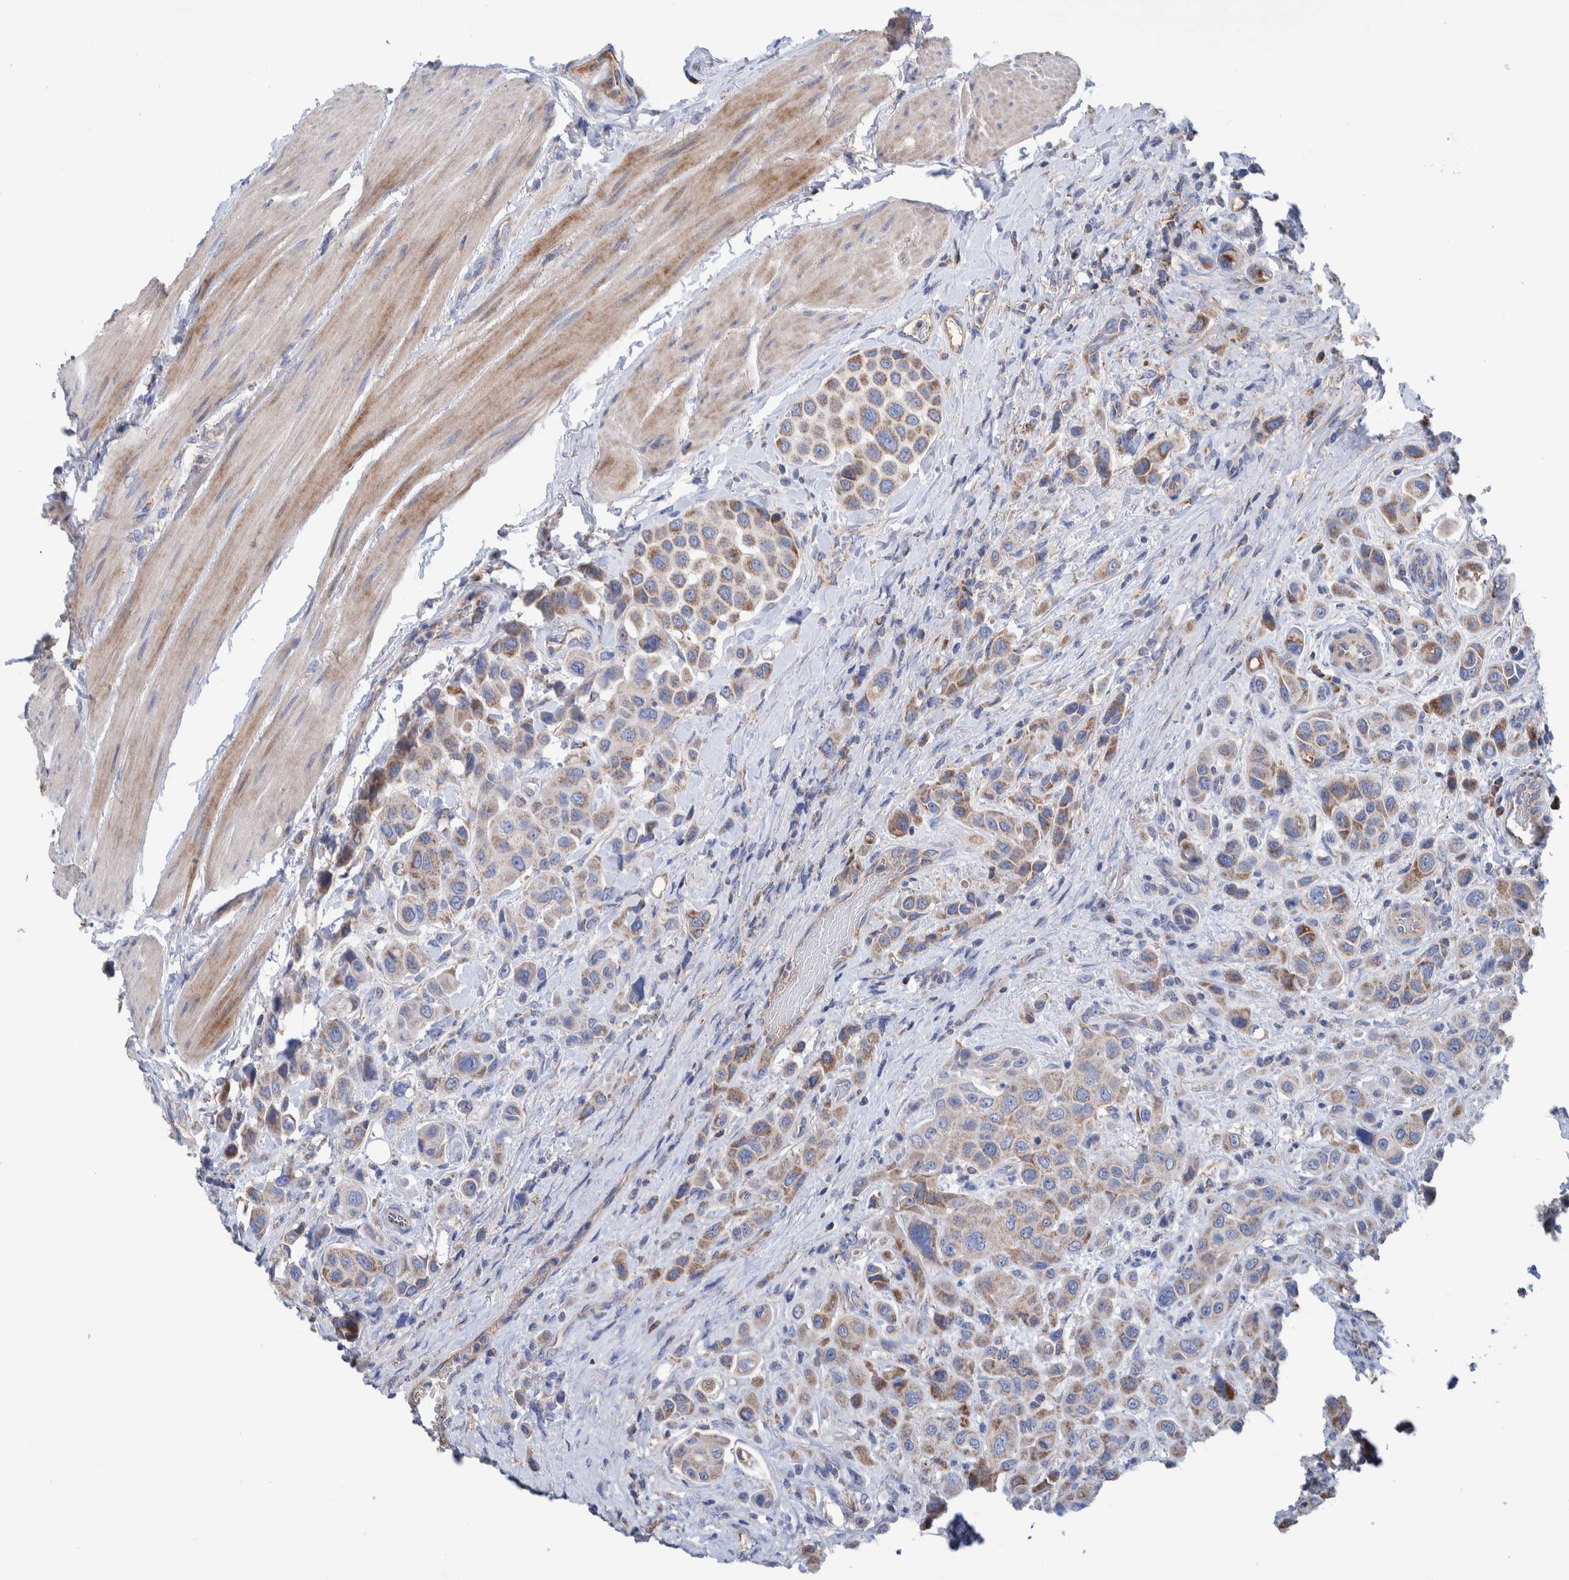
{"staining": {"intensity": "moderate", "quantity": ">75%", "location": "cytoplasmic/membranous"}, "tissue": "urothelial cancer", "cell_type": "Tumor cells", "image_type": "cancer", "snomed": [{"axis": "morphology", "description": "Urothelial carcinoma, High grade"}, {"axis": "topography", "description": "Urinary bladder"}], "caption": "Immunohistochemistry staining of high-grade urothelial carcinoma, which displays medium levels of moderate cytoplasmic/membranous staining in approximately >75% of tumor cells indicating moderate cytoplasmic/membranous protein expression. The staining was performed using DAB (3,3'-diaminobenzidine) (brown) for protein detection and nuclei were counterstained in hematoxylin (blue).", "gene": "DECR1", "patient": {"sex": "male", "age": 50}}